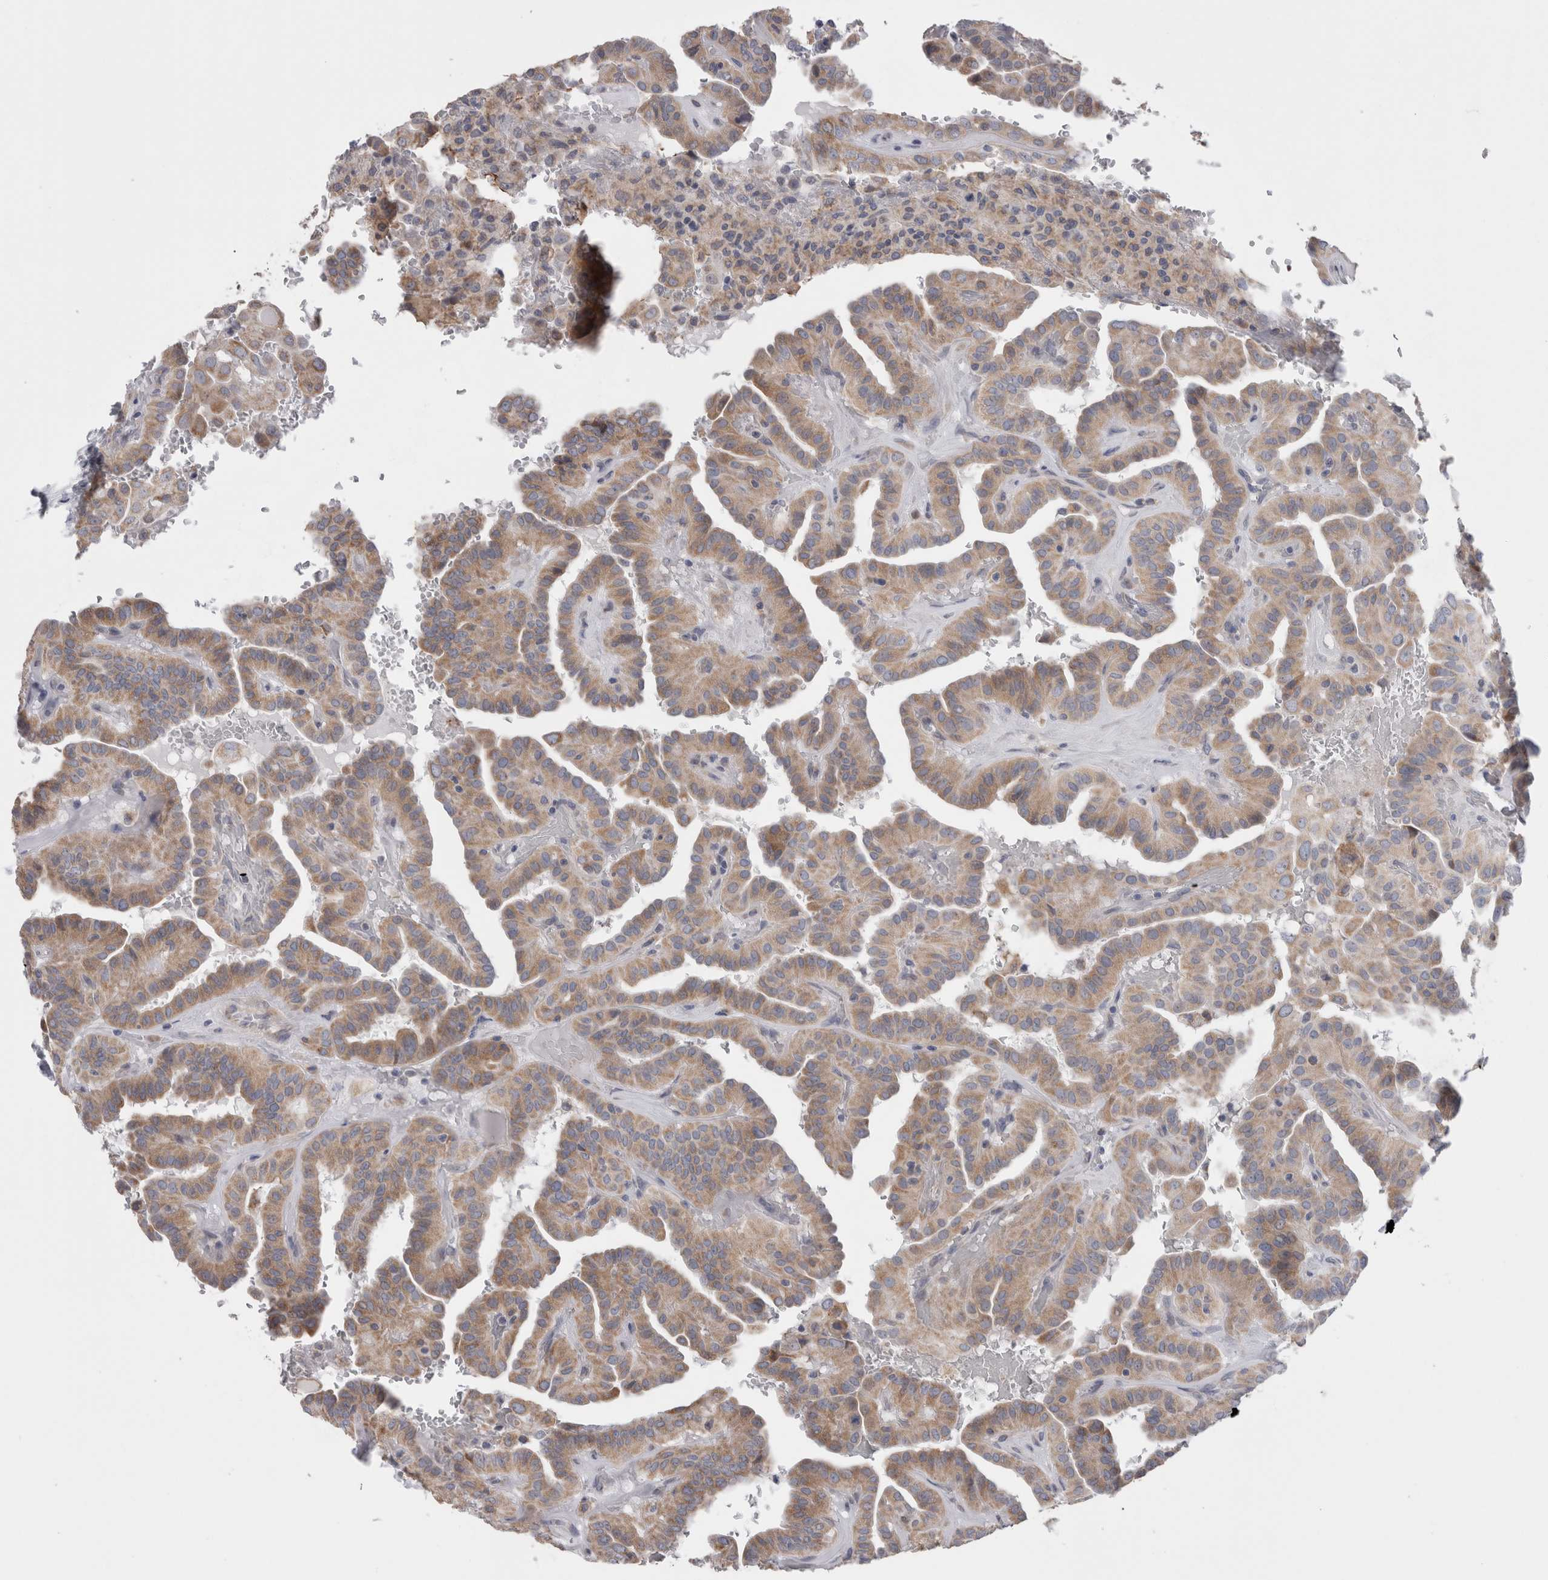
{"staining": {"intensity": "moderate", "quantity": ">75%", "location": "cytoplasmic/membranous"}, "tissue": "thyroid cancer", "cell_type": "Tumor cells", "image_type": "cancer", "snomed": [{"axis": "morphology", "description": "Papillary adenocarcinoma, NOS"}, {"axis": "topography", "description": "Thyroid gland"}], "caption": "Immunohistochemistry (IHC) of thyroid papillary adenocarcinoma demonstrates medium levels of moderate cytoplasmic/membranous staining in about >75% of tumor cells.", "gene": "GDAP1", "patient": {"sex": "male", "age": 77}}